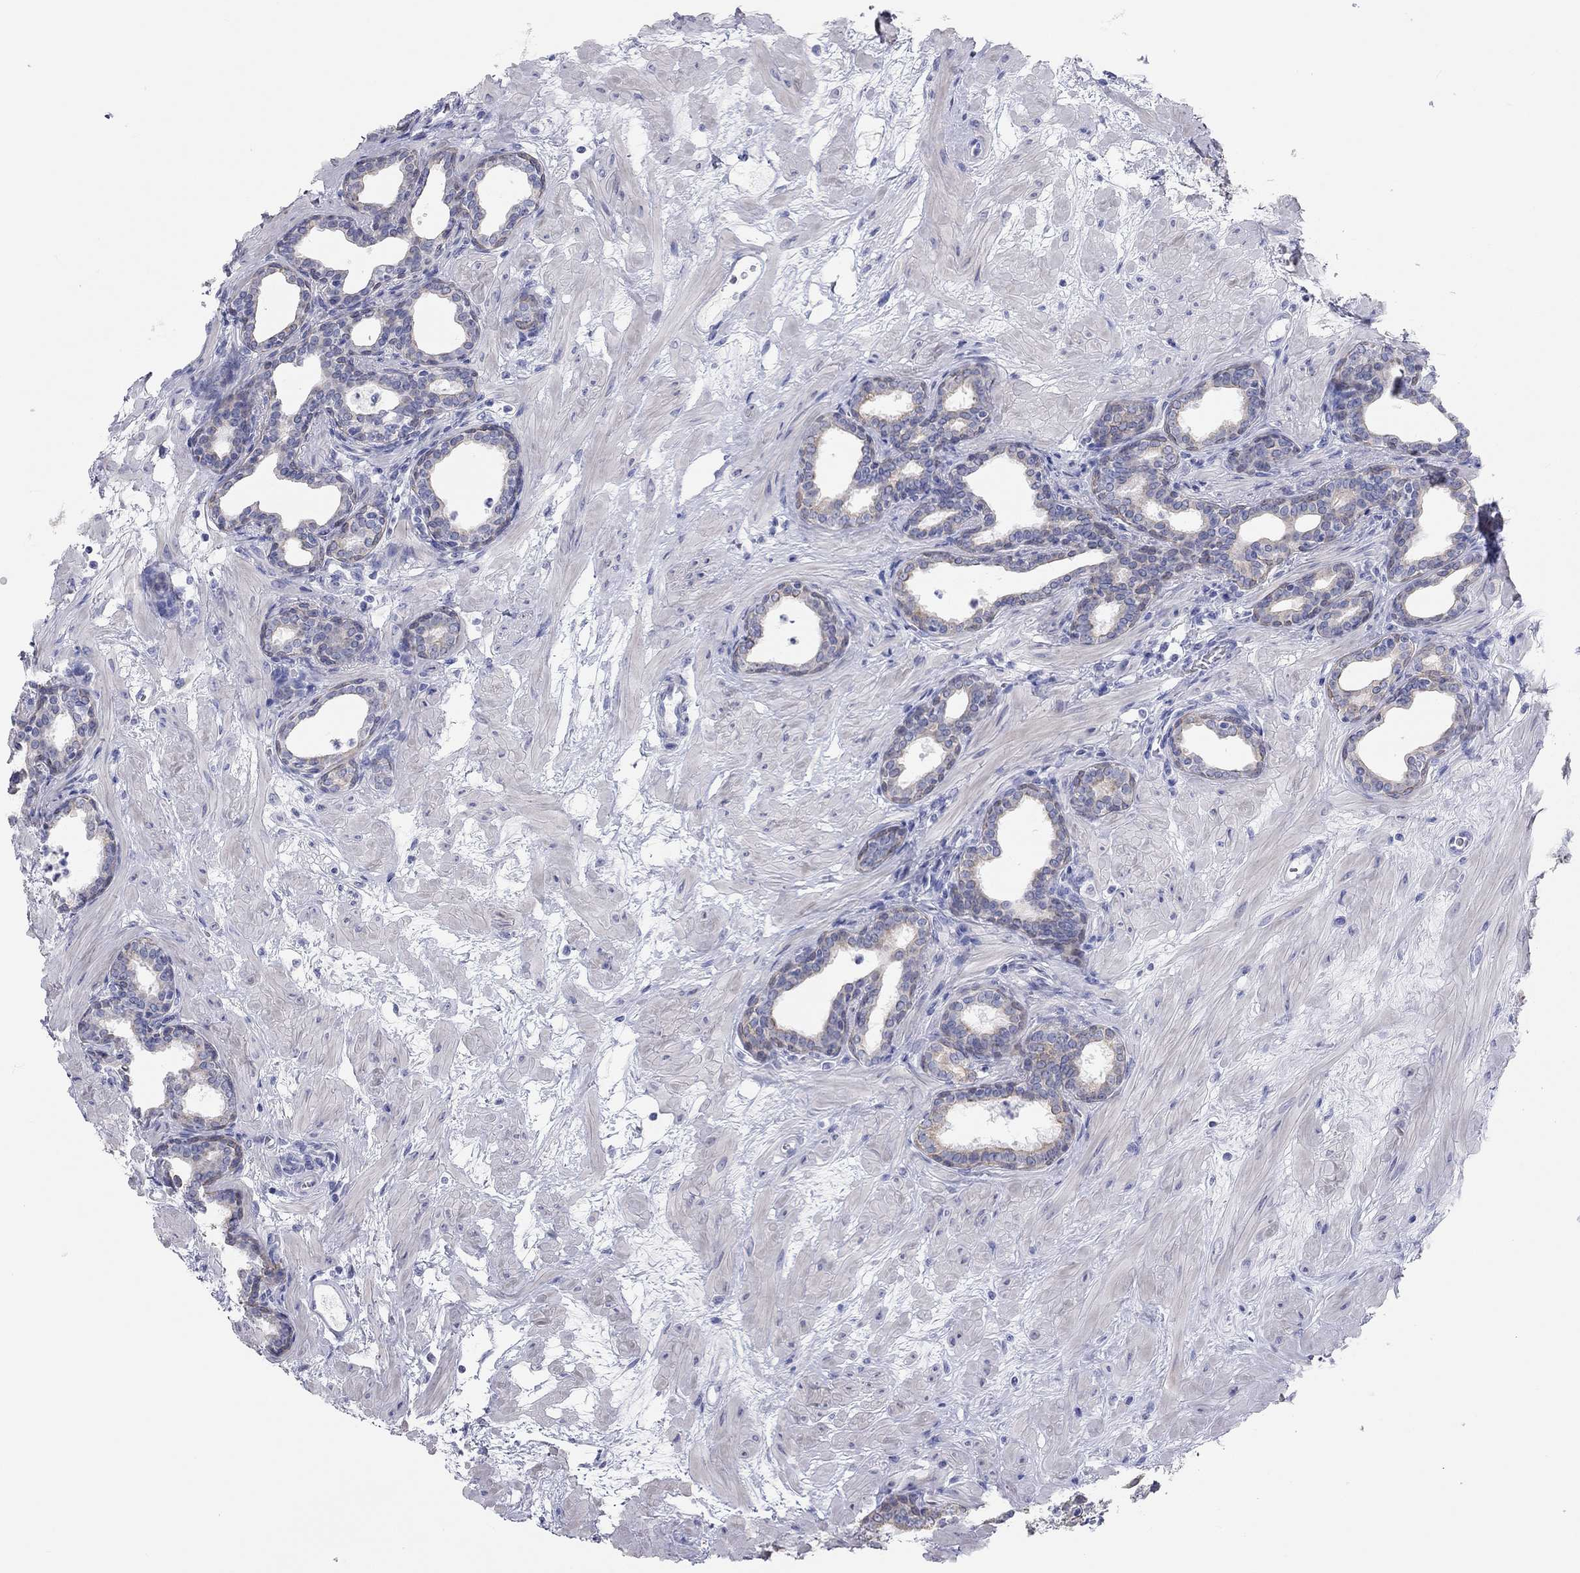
{"staining": {"intensity": "weak", "quantity": "25%-75%", "location": "cytoplasmic/membranous"}, "tissue": "prostate", "cell_type": "Glandular cells", "image_type": "normal", "snomed": [{"axis": "morphology", "description": "Normal tissue, NOS"}, {"axis": "topography", "description": "Prostate"}], "caption": "Immunohistochemical staining of benign human prostate displays 25%-75% levels of weak cytoplasmic/membranous protein staining in approximately 25%-75% of glandular cells.", "gene": "AK8", "patient": {"sex": "male", "age": 37}}